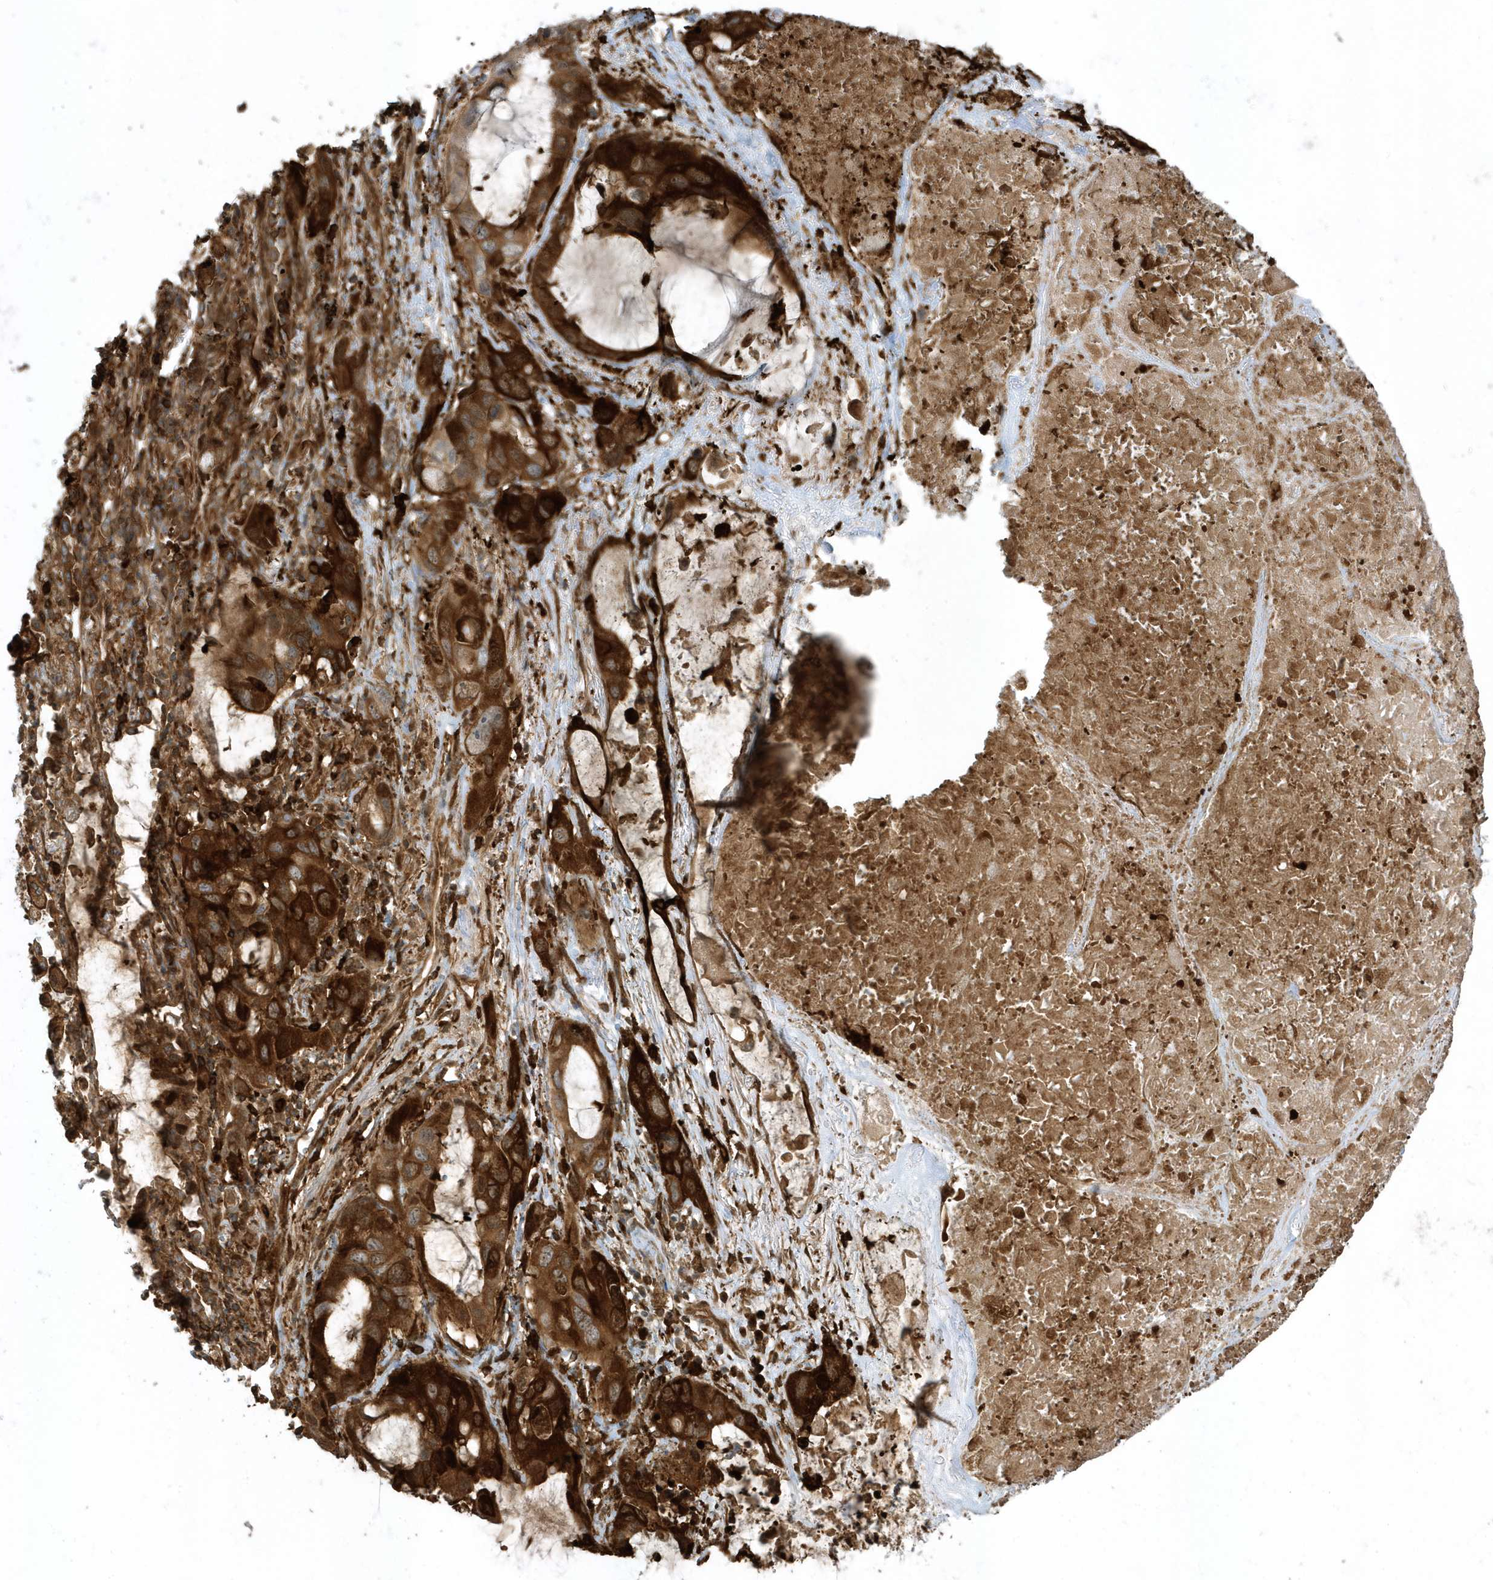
{"staining": {"intensity": "strong", "quantity": ">75%", "location": "cytoplasmic/membranous"}, "tissue": "lung cancer", "cell_type": "Tumor cells", "image_type": "cancer", "snomed": [{"axis": "morphology", "description": "Squamous cell carcinoma, NOS"}, {"axis": "topography", "description": "Lung"}], "caption": "Lung squamous cell carcinoma stained for a protein (brown) displays strong cytoplasmic/membranous positive positivity in about >75% of tumor cells.", "gene": "CLCN6", "patient": {"sex": "female", "age": 73}}